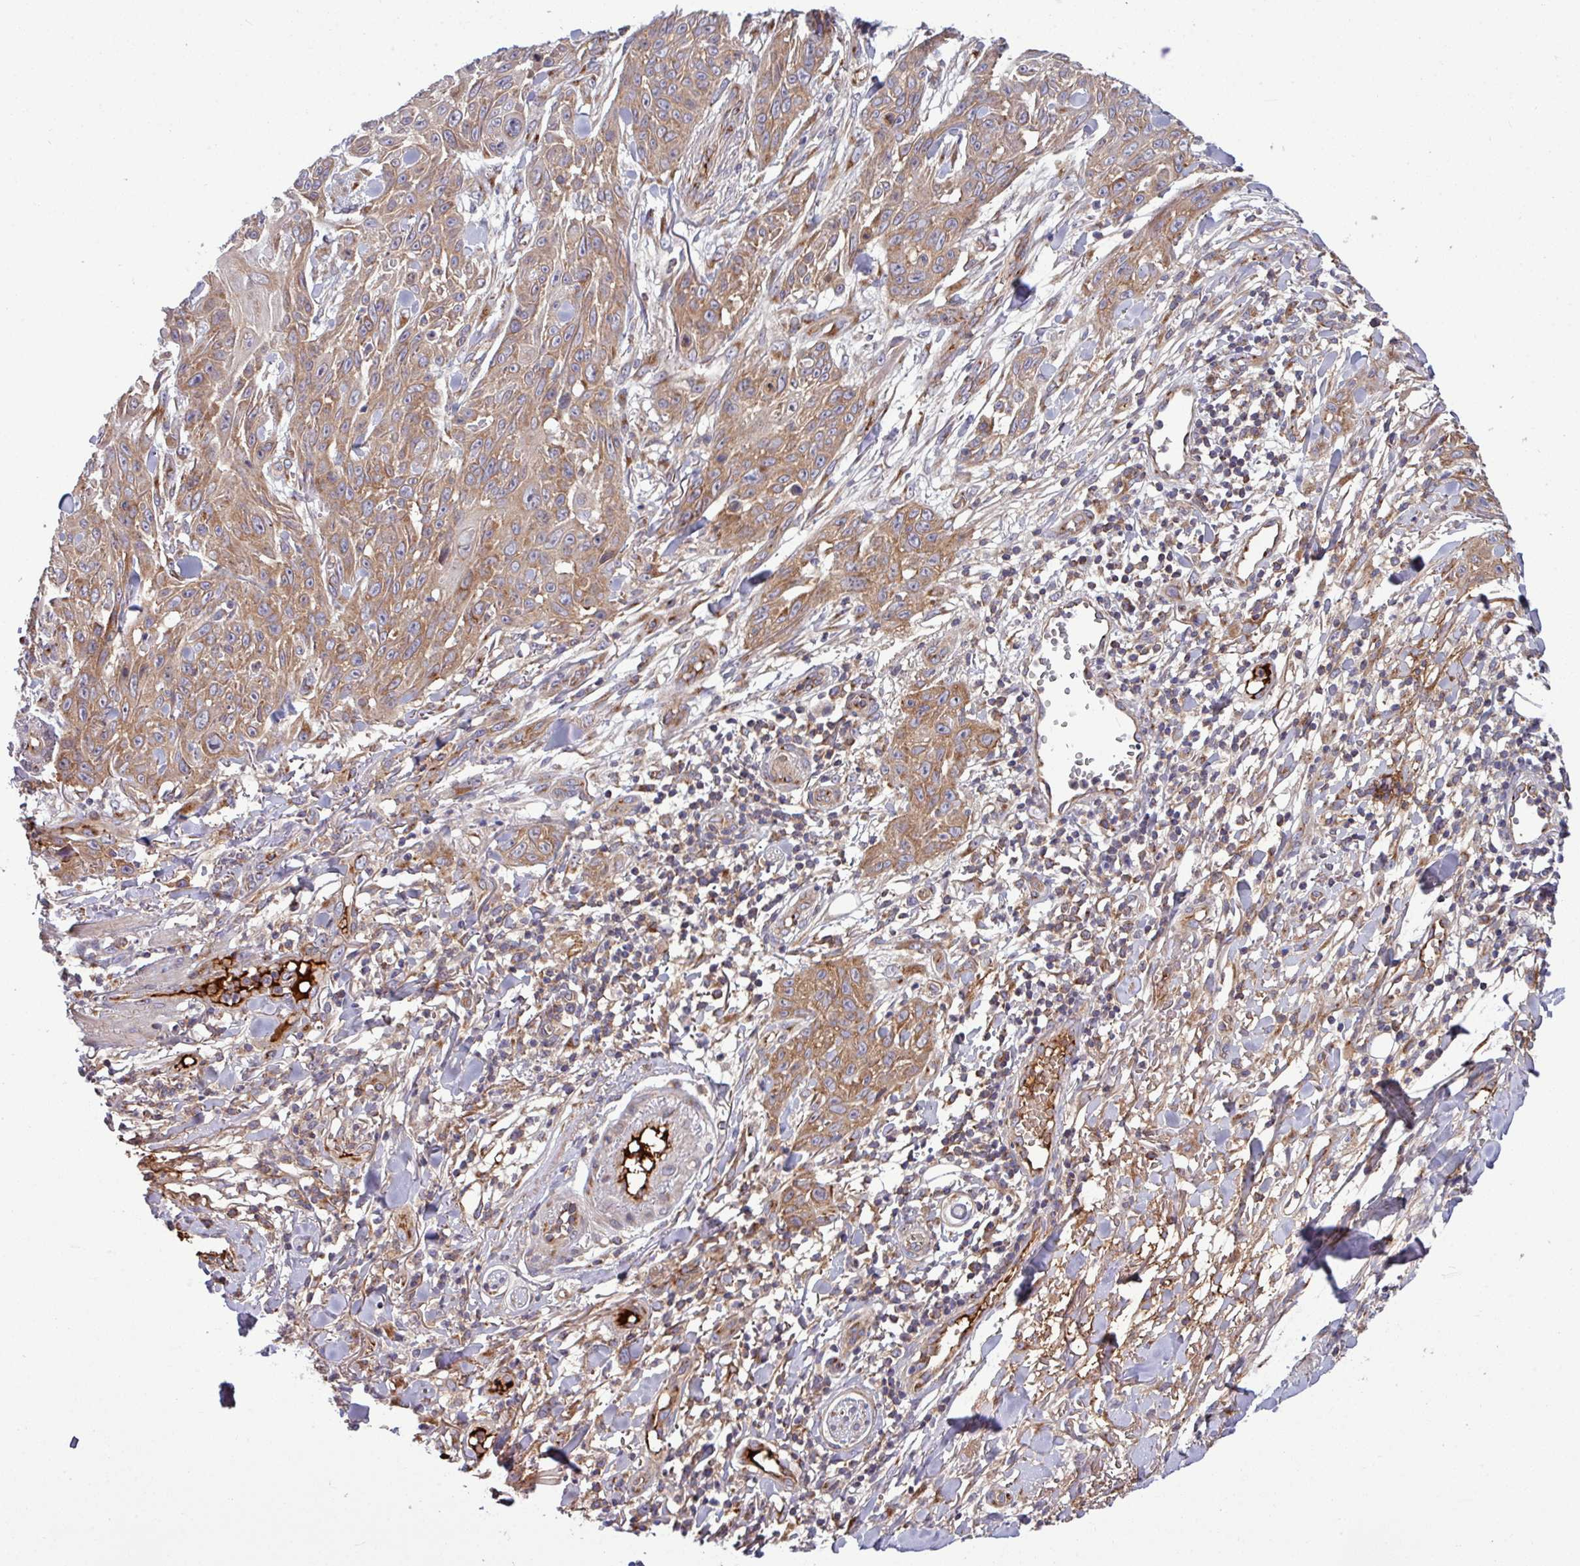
{"staining": {"intensity": "moderate", "quantity": ">75%", "location": "cytoplasmic/membranous"}, "tissue": "skin cancer", "cell_type": "Tumor cells", "image_type": "cancer", "snomed": [{"axis": "morphology", "description": "Squamous cell carcinoma, NOS"}, {"axis": "topography", "description": "Skin"}], "caption": "A histopathology image of human skin cancer (squamous cell carcinoma) stained for a protein shows moderate cytoplasmic/membranous brown staining in tumor cells.", "gene": "LSM12", "patient": {"sex": "male", "age": 86}}